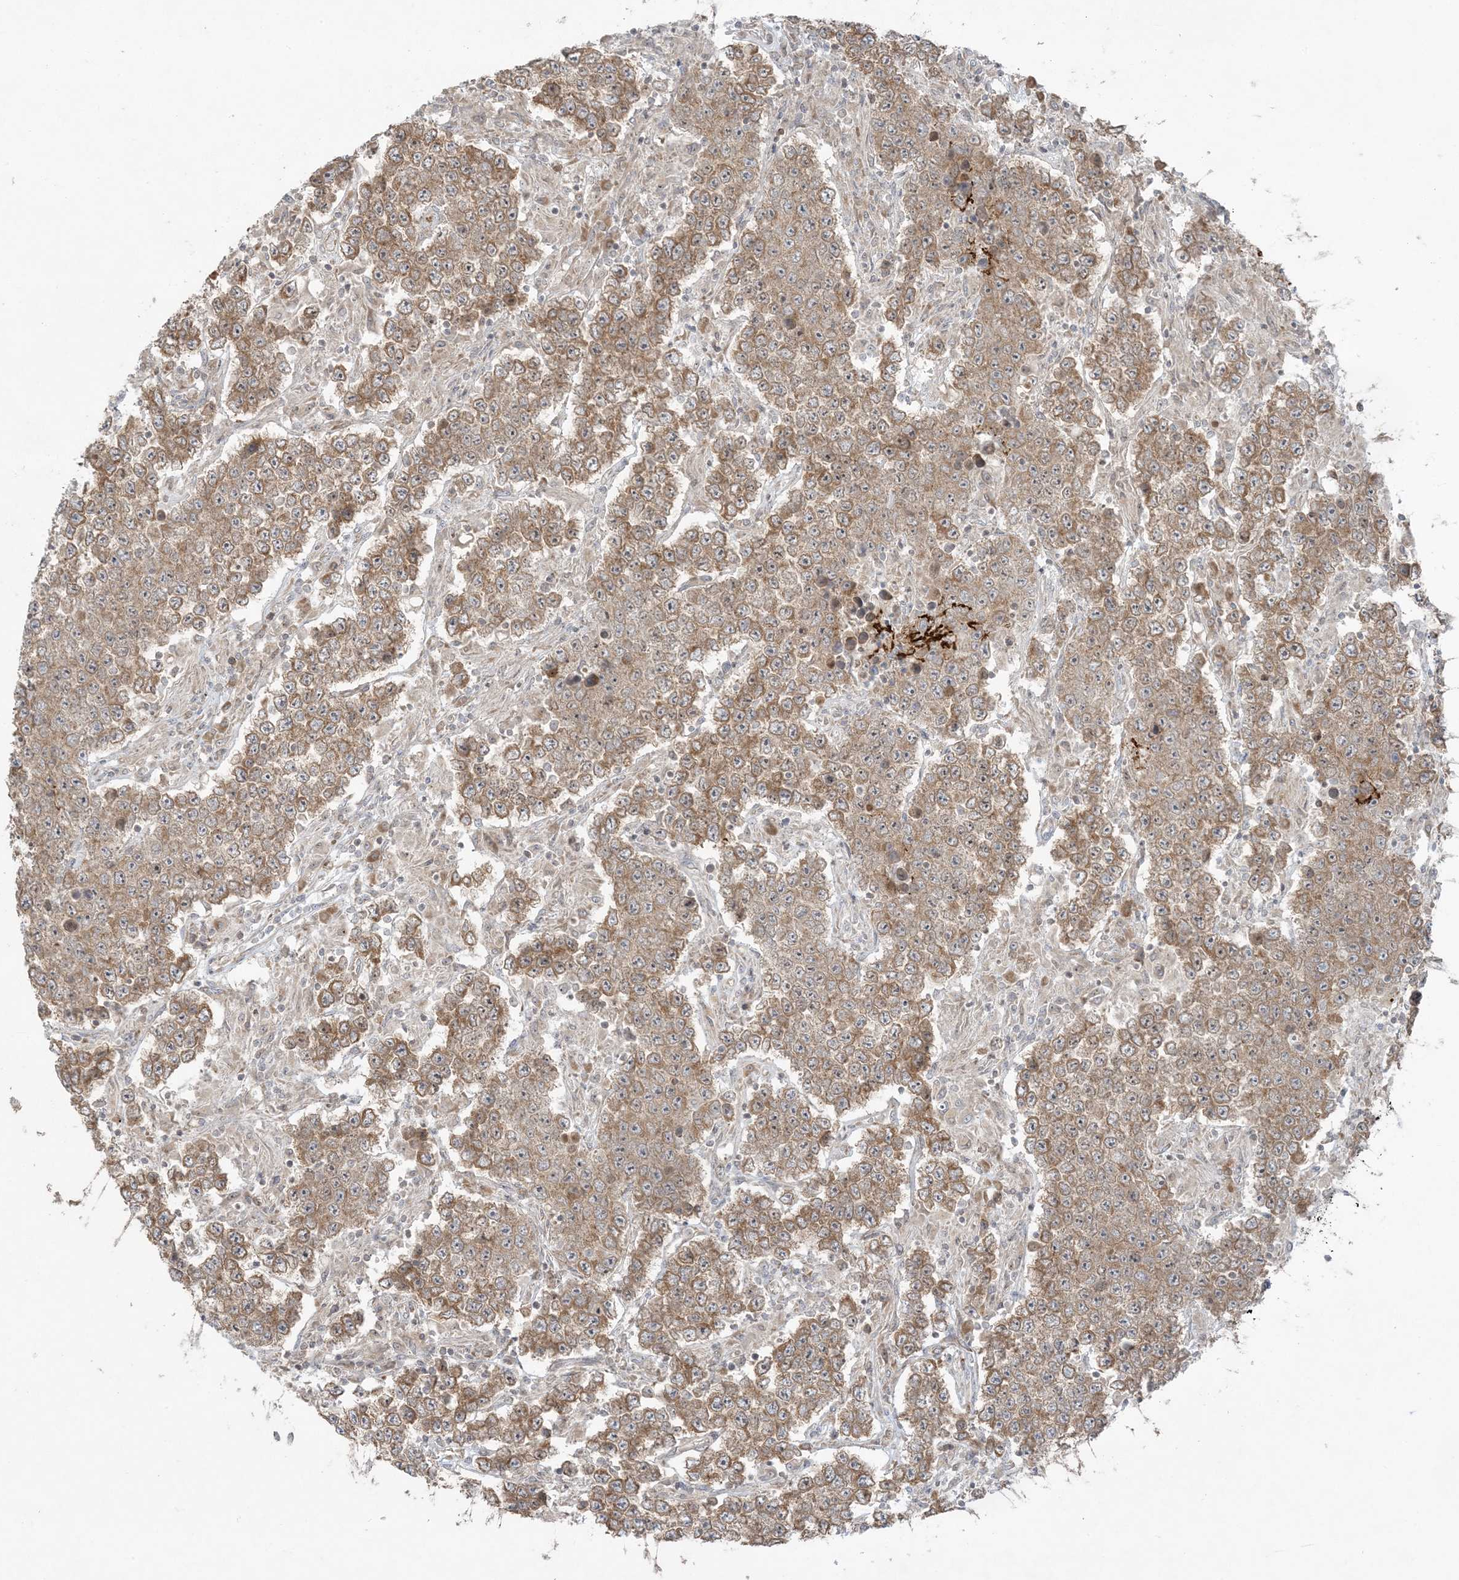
{"staining": {"intensity": "moderate", "quantity": ">75%", "location": "cytoplasmic/membranous"}, "tissue": "testis cancer", "cell_type": "Tumor cells", "image_type": "cancer", "snomed": [{"axis": "morphology", "description": "Normal tissue, NOS"}, {"axis": "morphology", "description": "Urothelial carcinoma, High grade"}, {"axis": "morphology", "description": "Seminoma, NOS"}, {"axis": "morphology", "description": "Carcinoma, Embryonal, NOS"}, {"axis": "topography", "description": "Urinary bladder"}, {"axis": "topography", "description": "Testis"}], "caption": "A brown stain labels moderate cytoplasmic/membranous staining of a protein in testis cancer (high-grade urothelial carcinoma) tumor cells.", "gene": "ZNF263", "patient": {"sex": "male", "age": 41}}